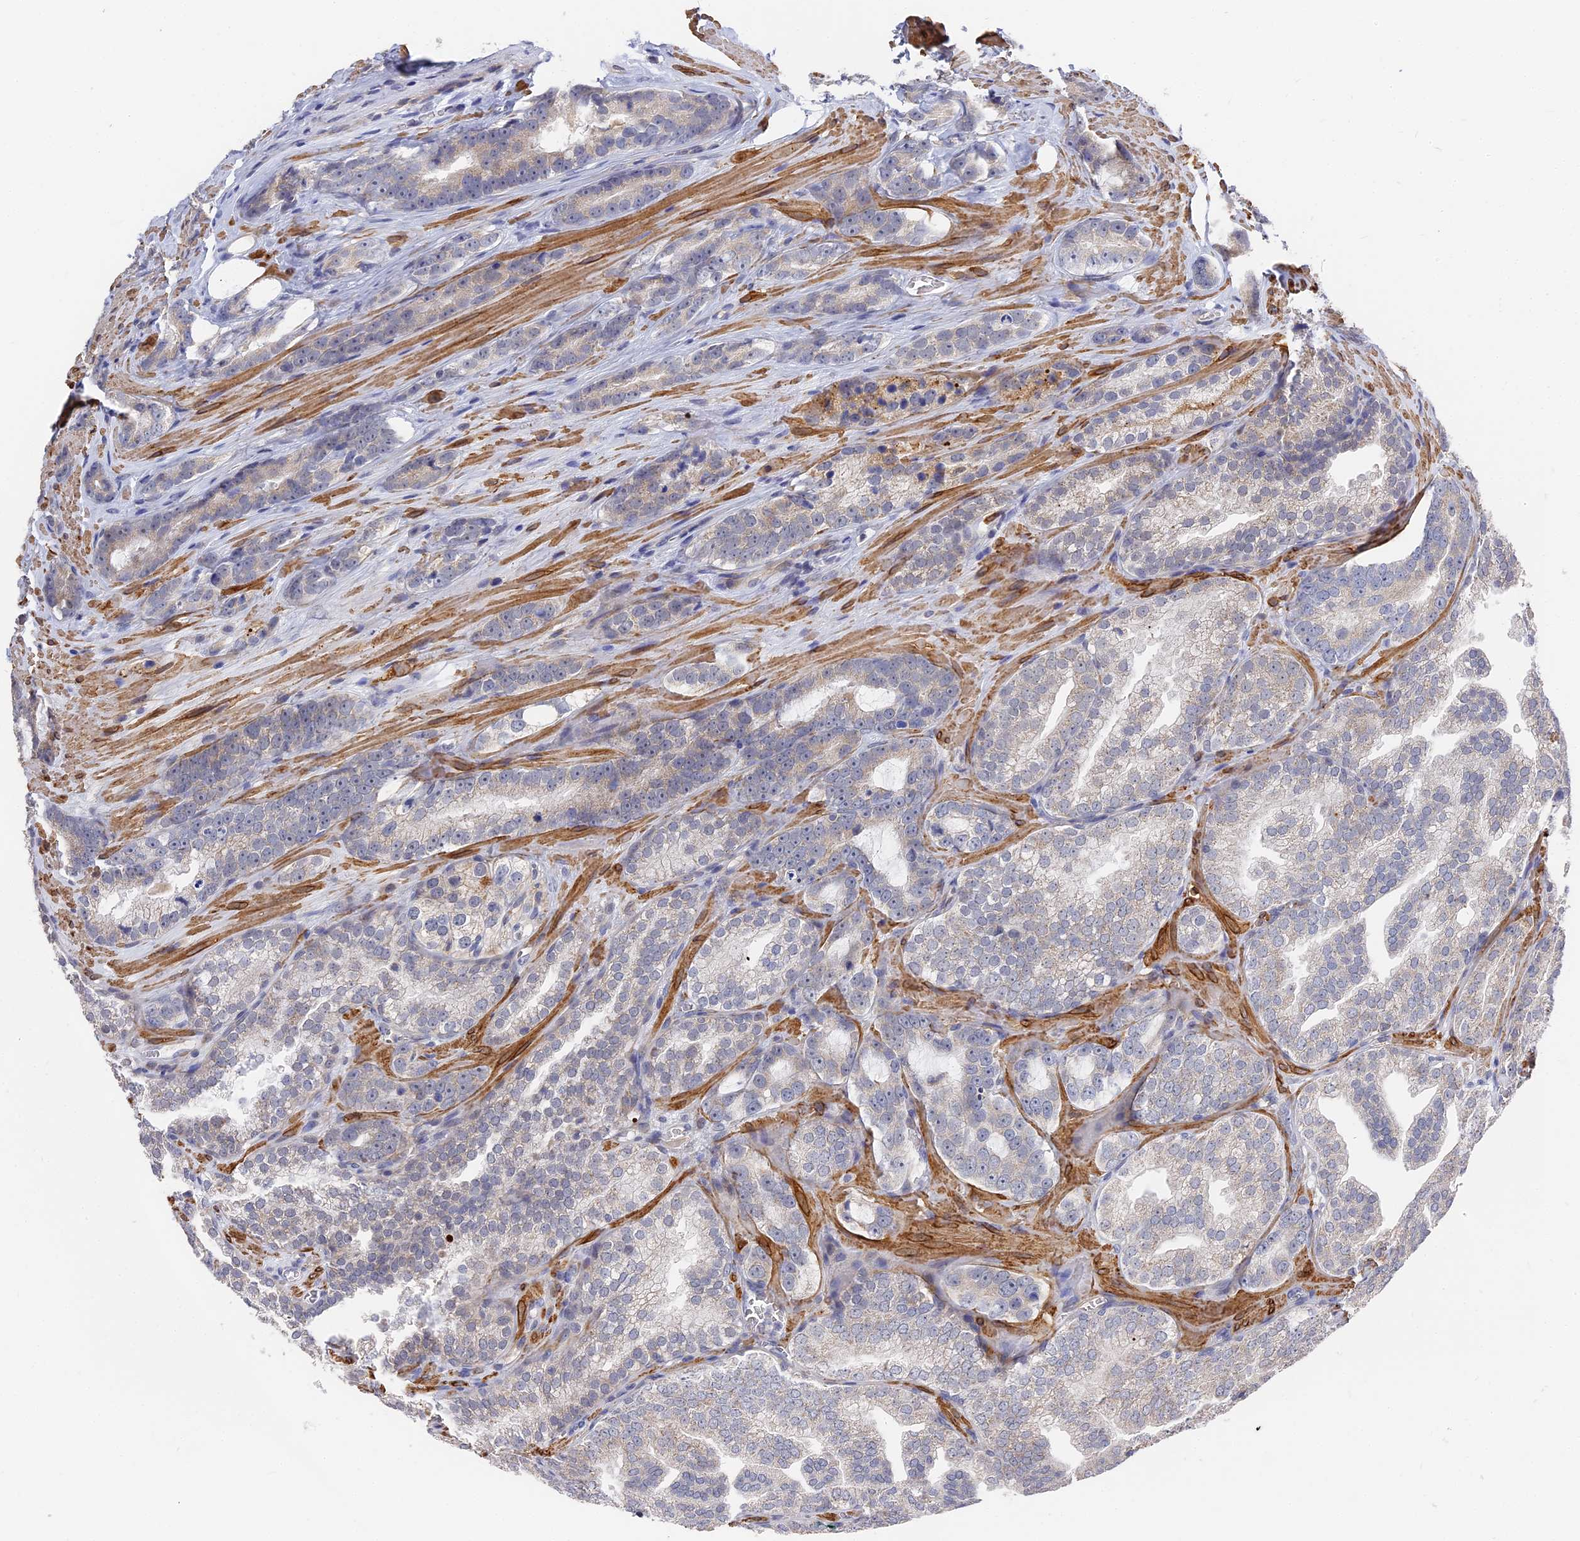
{"staining": {"intensity": "weak", "quantity": "<25%", "location": "cytoplasmic/membranous"}, "tissue": "prostate cancer", "cell_type": "Tumor cells", "image_type": "cancer", "snomed": [{"axis": "morphology", "description": "Adenocarcinoma, High grade"}, {"axis": "topography", "description": "Prostate"}], "caption": "Tumor cells show no significant protein expression in prostate cancer.", "gene": "CCDC113", "patient": {"sex": "male", "age": 62}}